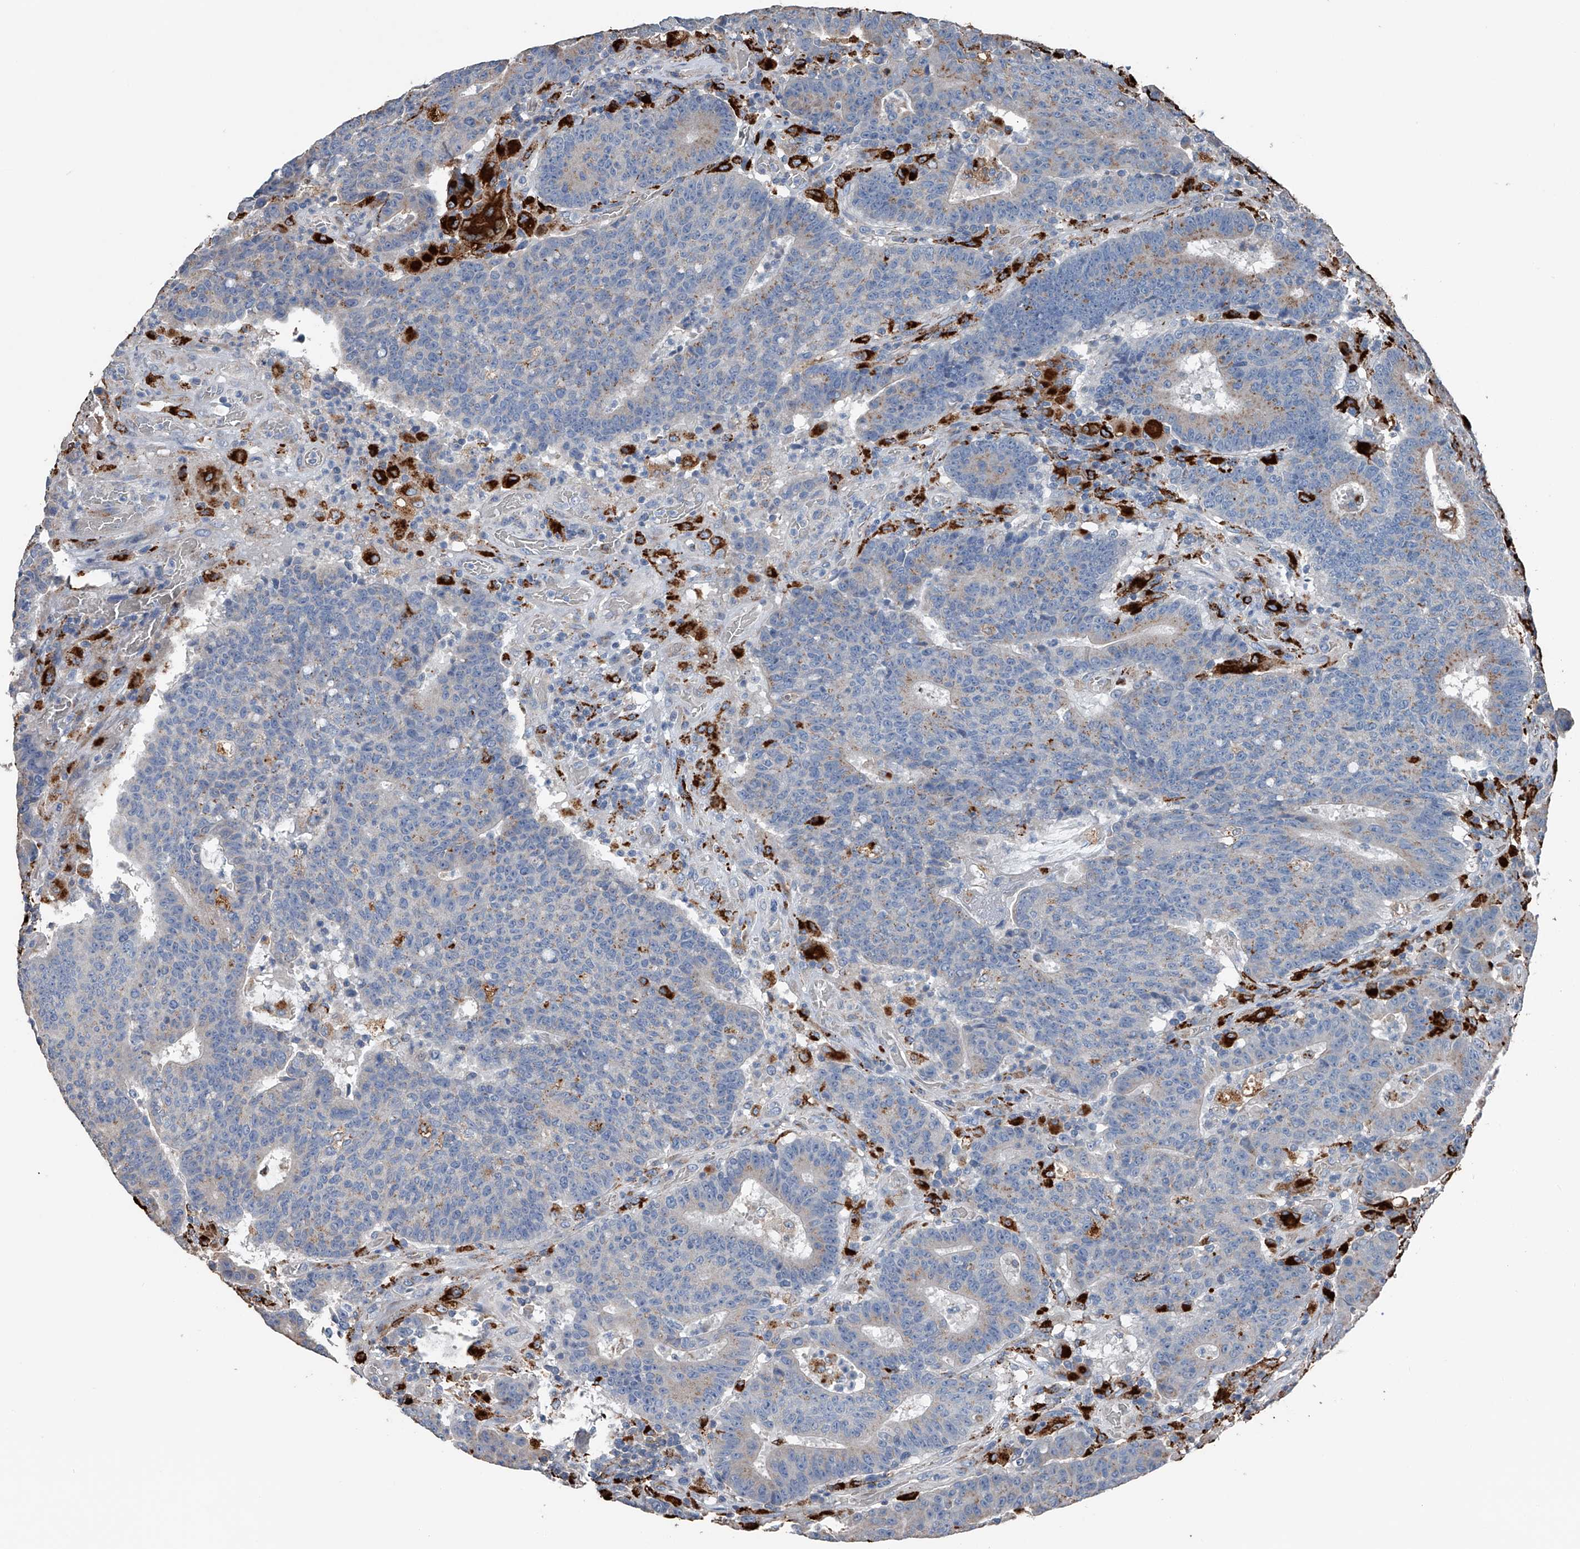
{"staining": {"intensity": "weak", "quantity": "<25%", "location": "cytoplasmic/membranous"}, "tissue": "colorectal cancer", "cell_type": "Tumor cells", "image_type": "cancer", "snomed": [{"axis": "morphology", "description": "Adenocarcinoma, NOS"}, {"axis": "topography", "description": "Colon"}], "caption": "DAB (3,3'-diaminobenzidine) immunohistochemical staining of human colorectal cancer reveals no significant positivity in tumor cells.", "gene": "ZNF772", "patient": {"sex": "female", "age": 75}}